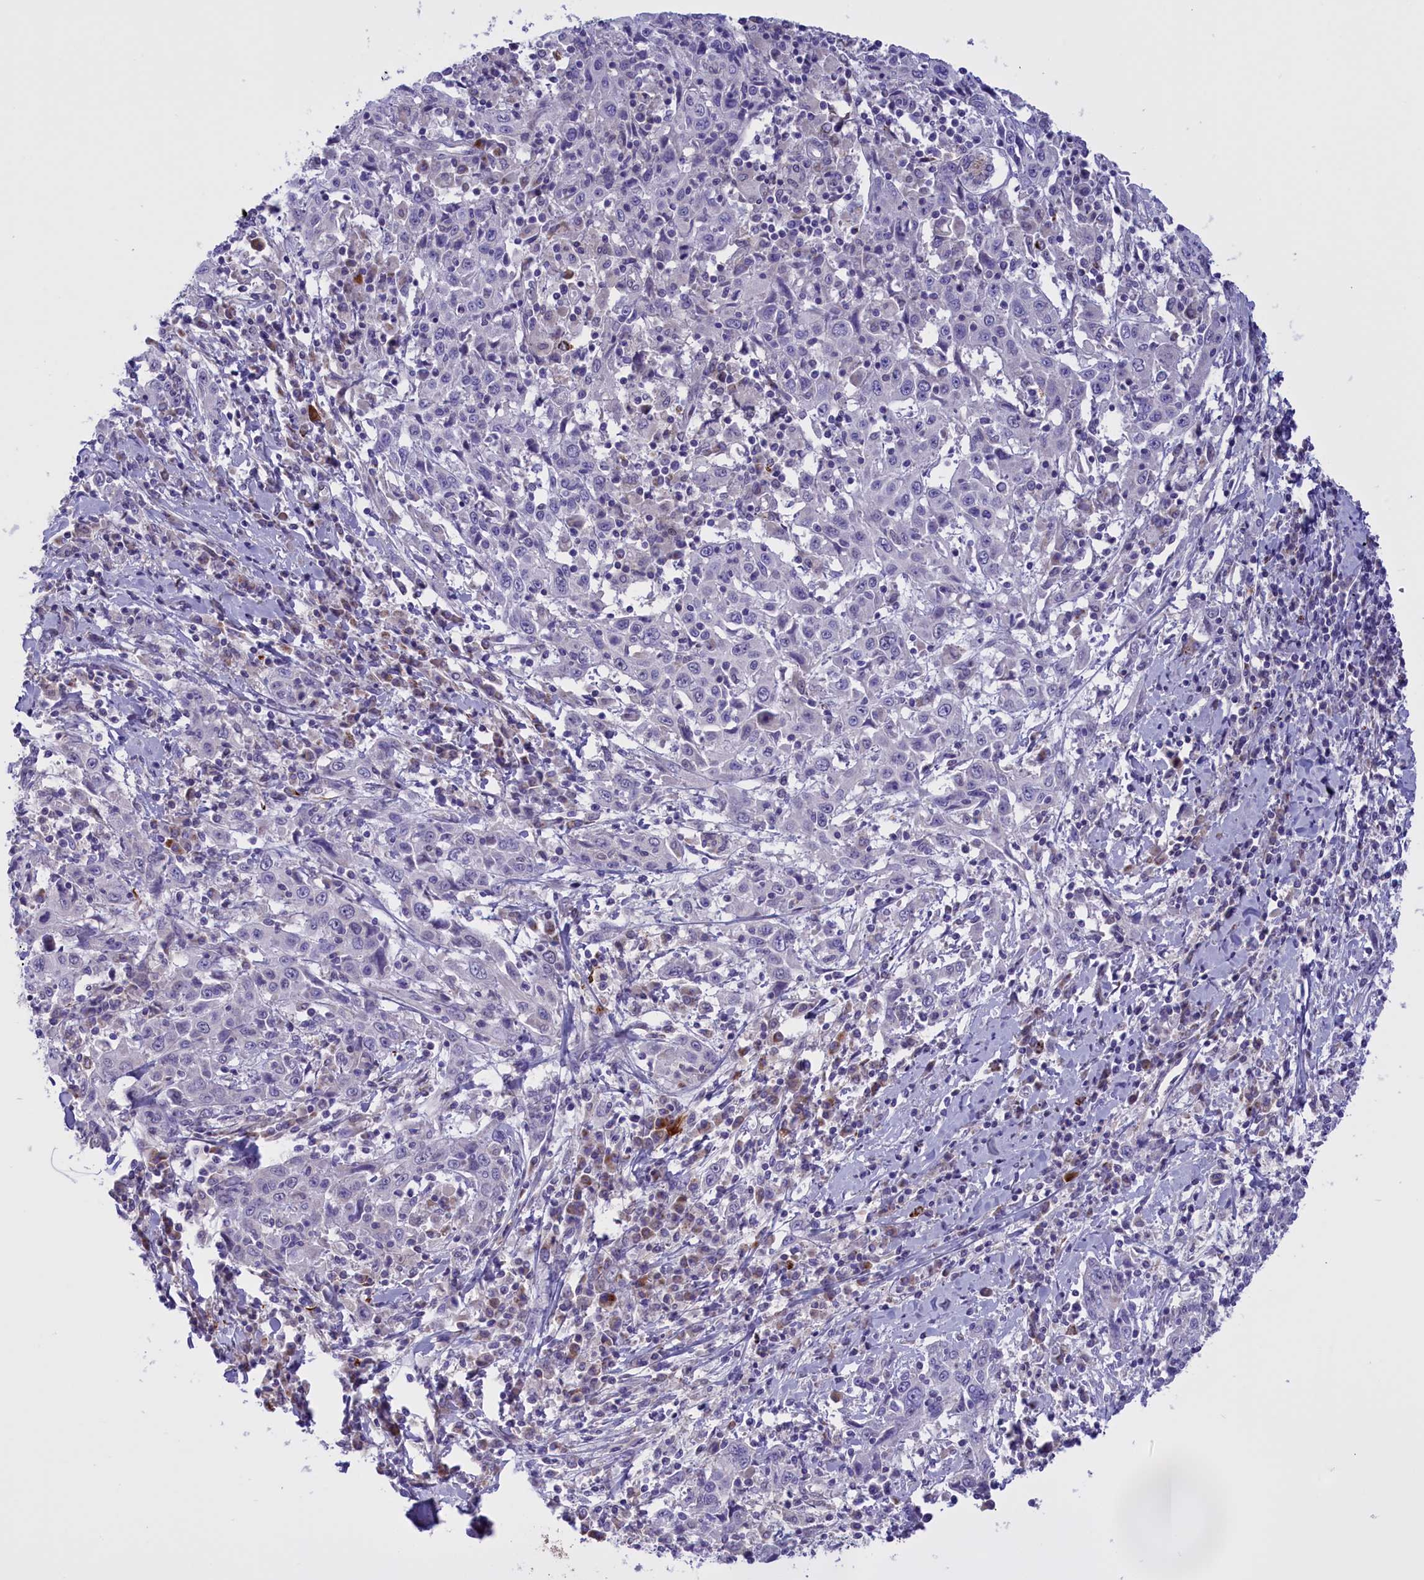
{"staining": {"intensity": "negative", "quantity": "none", "location": "none"}, "tissue": "cervical cancer", "cell_type": "Tumor cells", "image_type": "cancer", "snomed": [{"axis": "morphology", "description": "Squamous cell carcinoma, NOS"}, {"axis": "topography", "description": "Cervix"}], "caption": "IHC of cervical squamous cell carcinoma shows no staining in tumor cells. Brightfield microscopy of immunohistochemistry (IHC) stained with DAB (3,3'-diaminobenzidine) (brown) and hematoxylin (blue), captured at high magnification.", "gene": "FAM149B1", "patient": {"sex": "female", "age": 46}}